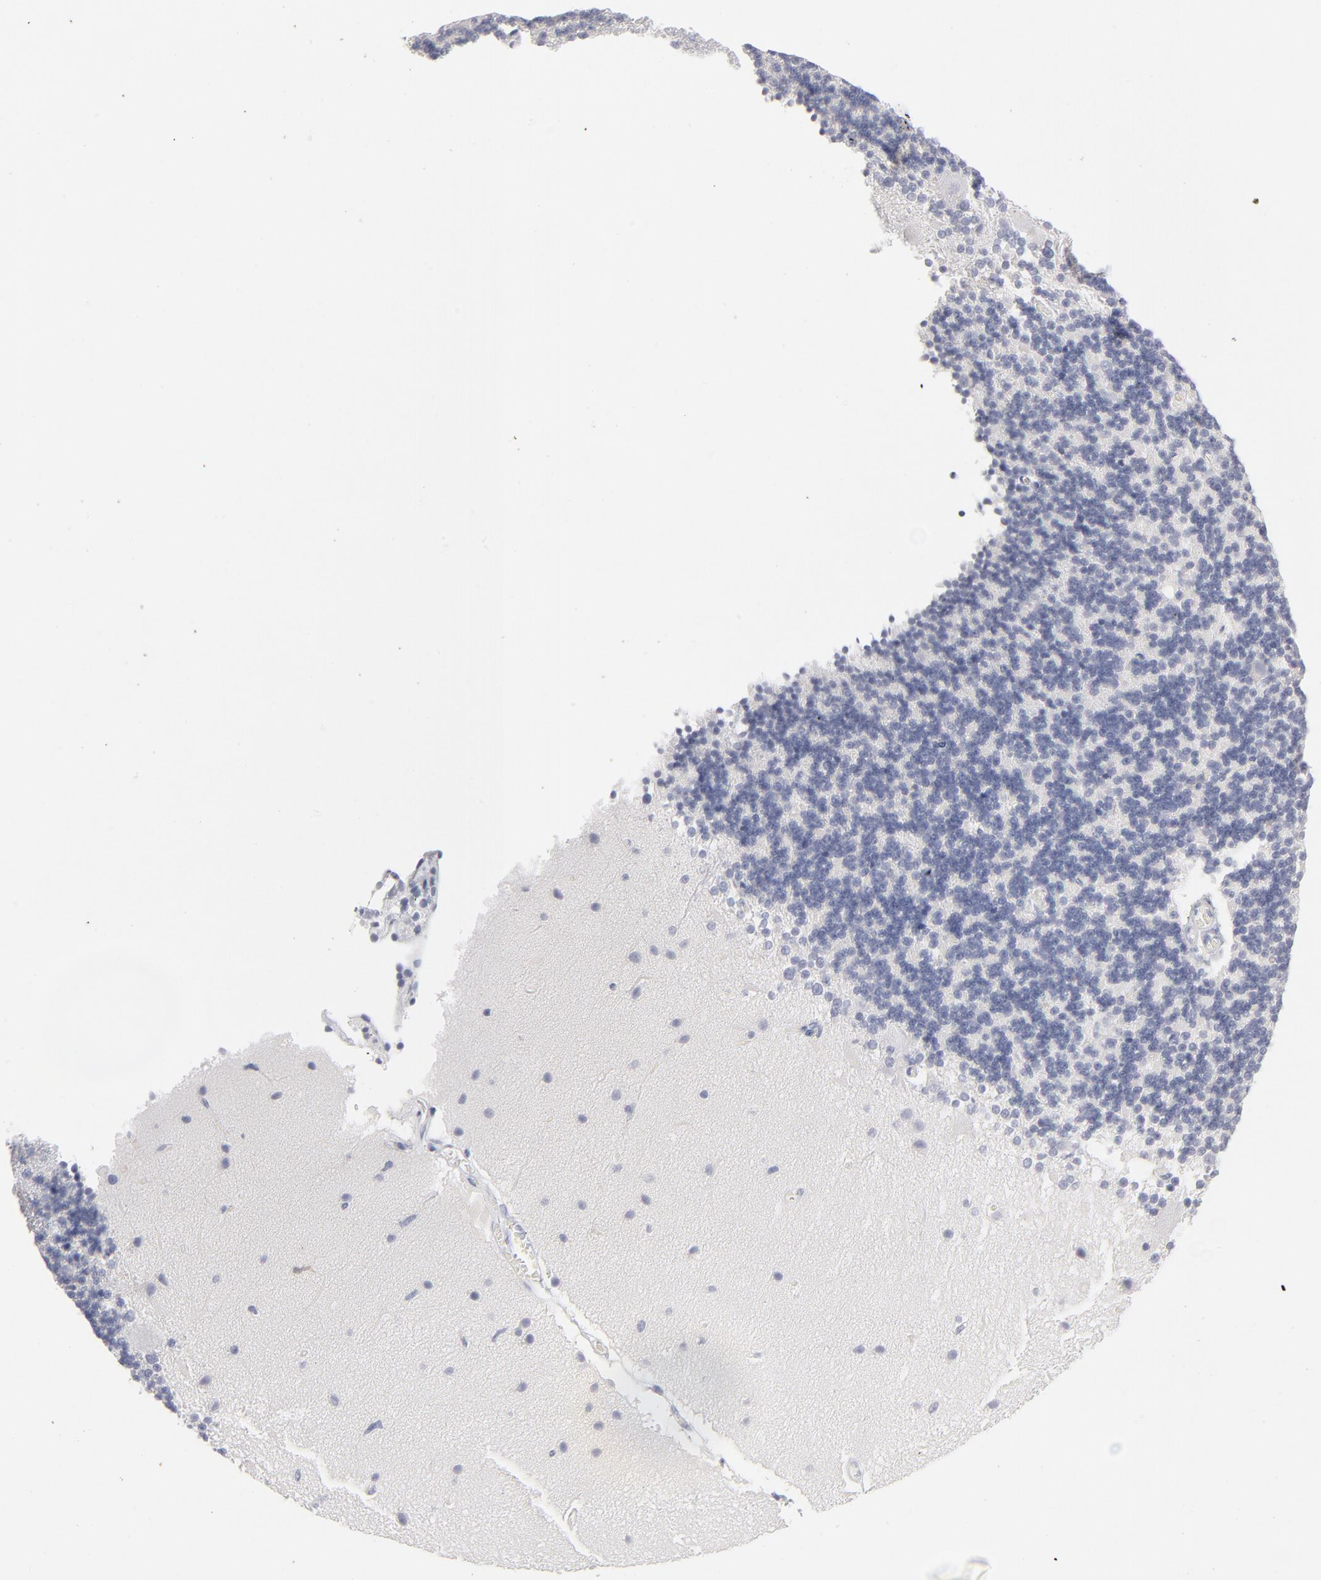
{"staining": {"intensity": "negative", "quantity": "none", "location": "none"}, "tissue": "cerebellum", "cell_type": "Cells in granular layer", "image_type": "normal", "snomed": [{"axis": "morphology", "description": "Normal tissue, NOS"}, {"axis": "topography", "description": "Cerebellum"}], "caption": "The photomicrograph exhibits no significant positivity in cells in granular layer of cerebellum. (Brightfield microscopy of DAB immunohistochemistry (IHC) at high magnification).", "gene": "MCM7", "patient": {"sex": "female", "age": 54}}